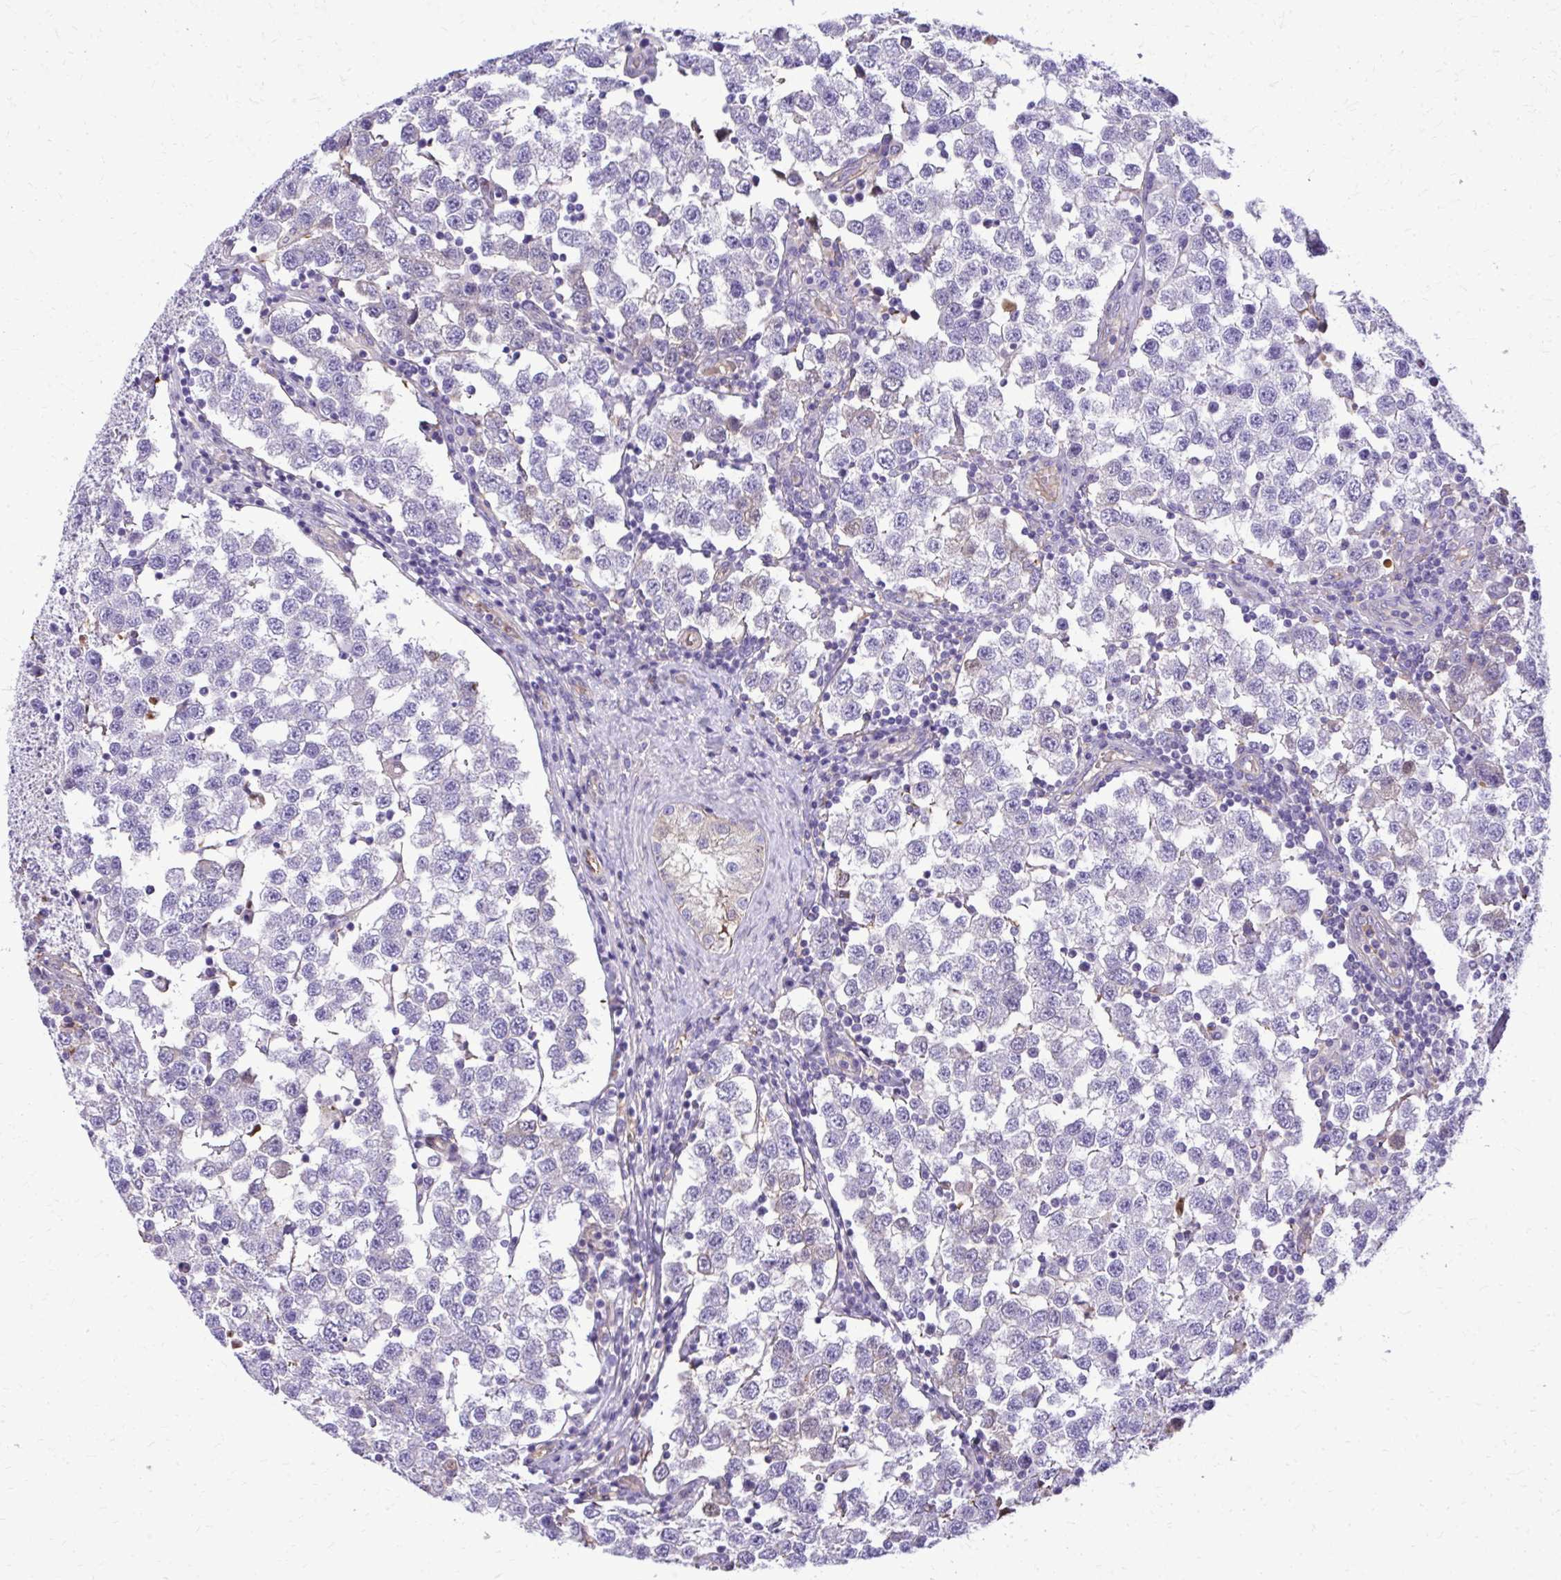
{"staining": {"intensity": "negative", "quantity": "none", "location": "none"}, "tissue": "testis cancer", "cell_type": "Tumor cells", "image_type": "cancer", "snomed": [{"axis": "morphology", "description": "Seminoma, NOS"}, {"axis": "topography", "description": "Testis"}], "caption": "Micrograph shows no protein staining in tumor cells of testis seminoma tissue.", "gene": "RUNDC3B", "patient": {"sex": "male", "age": 34}}